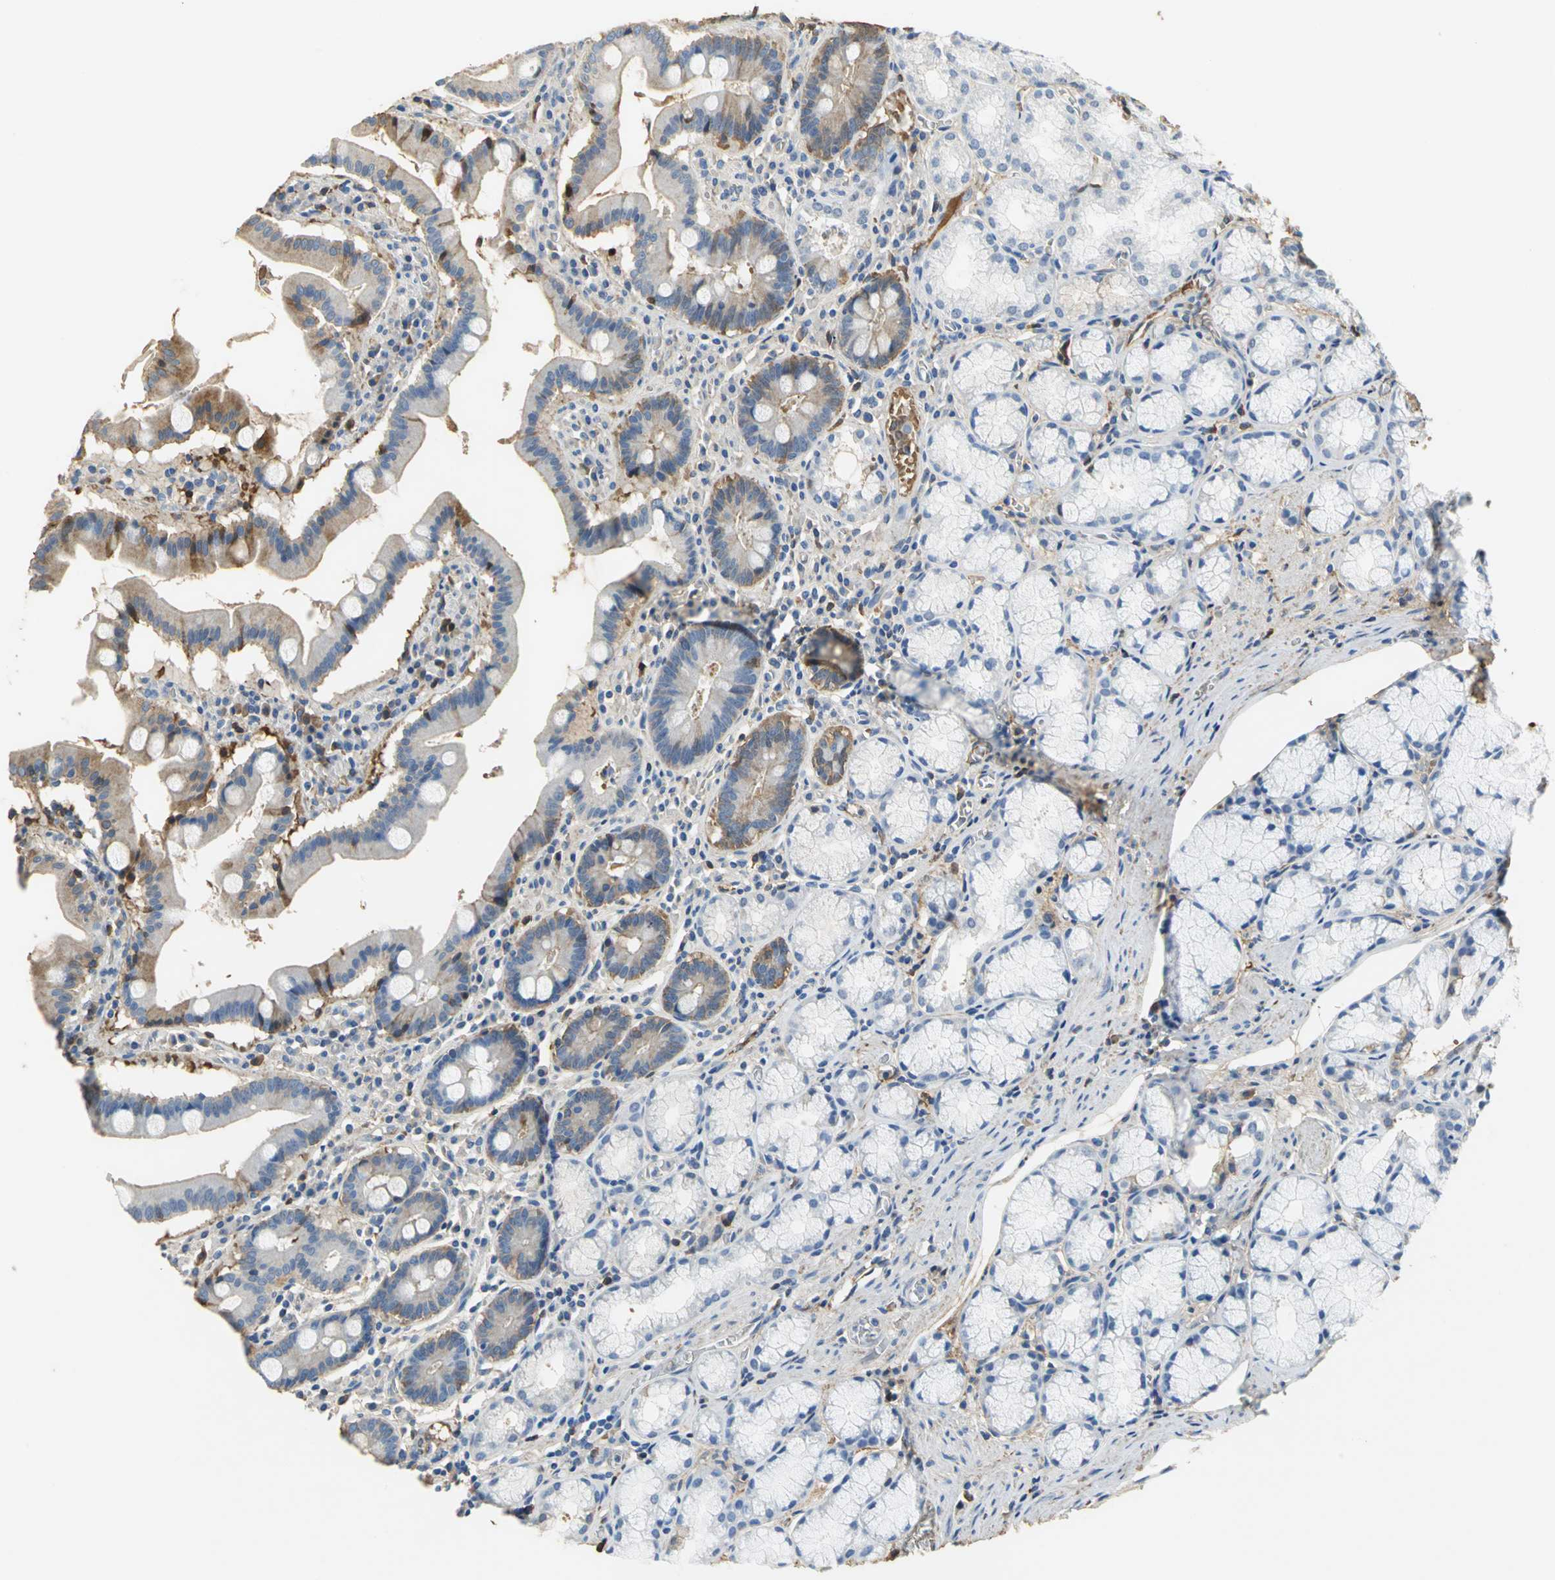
{"staining": {"intensity": "moderate", "quantity": "<25%", "location": "cytoplasmic/membranous"}, "tissue": "stomach", "cell_type": "Glandular cells", "image_type": "normal", "snomed": [{"axis": "morphology", "description": "Normal tissue, NOS"}, {"axis": "topography", "description": "Stomach, lower"}], "caption": "Brown immunohistochemical staining in normal stomach reveals moderate cytoplasmic/membranous expression in about <25% of glandular cells.", "gene": "GYG2", "patient": {"sex": "male", "age": 56}}